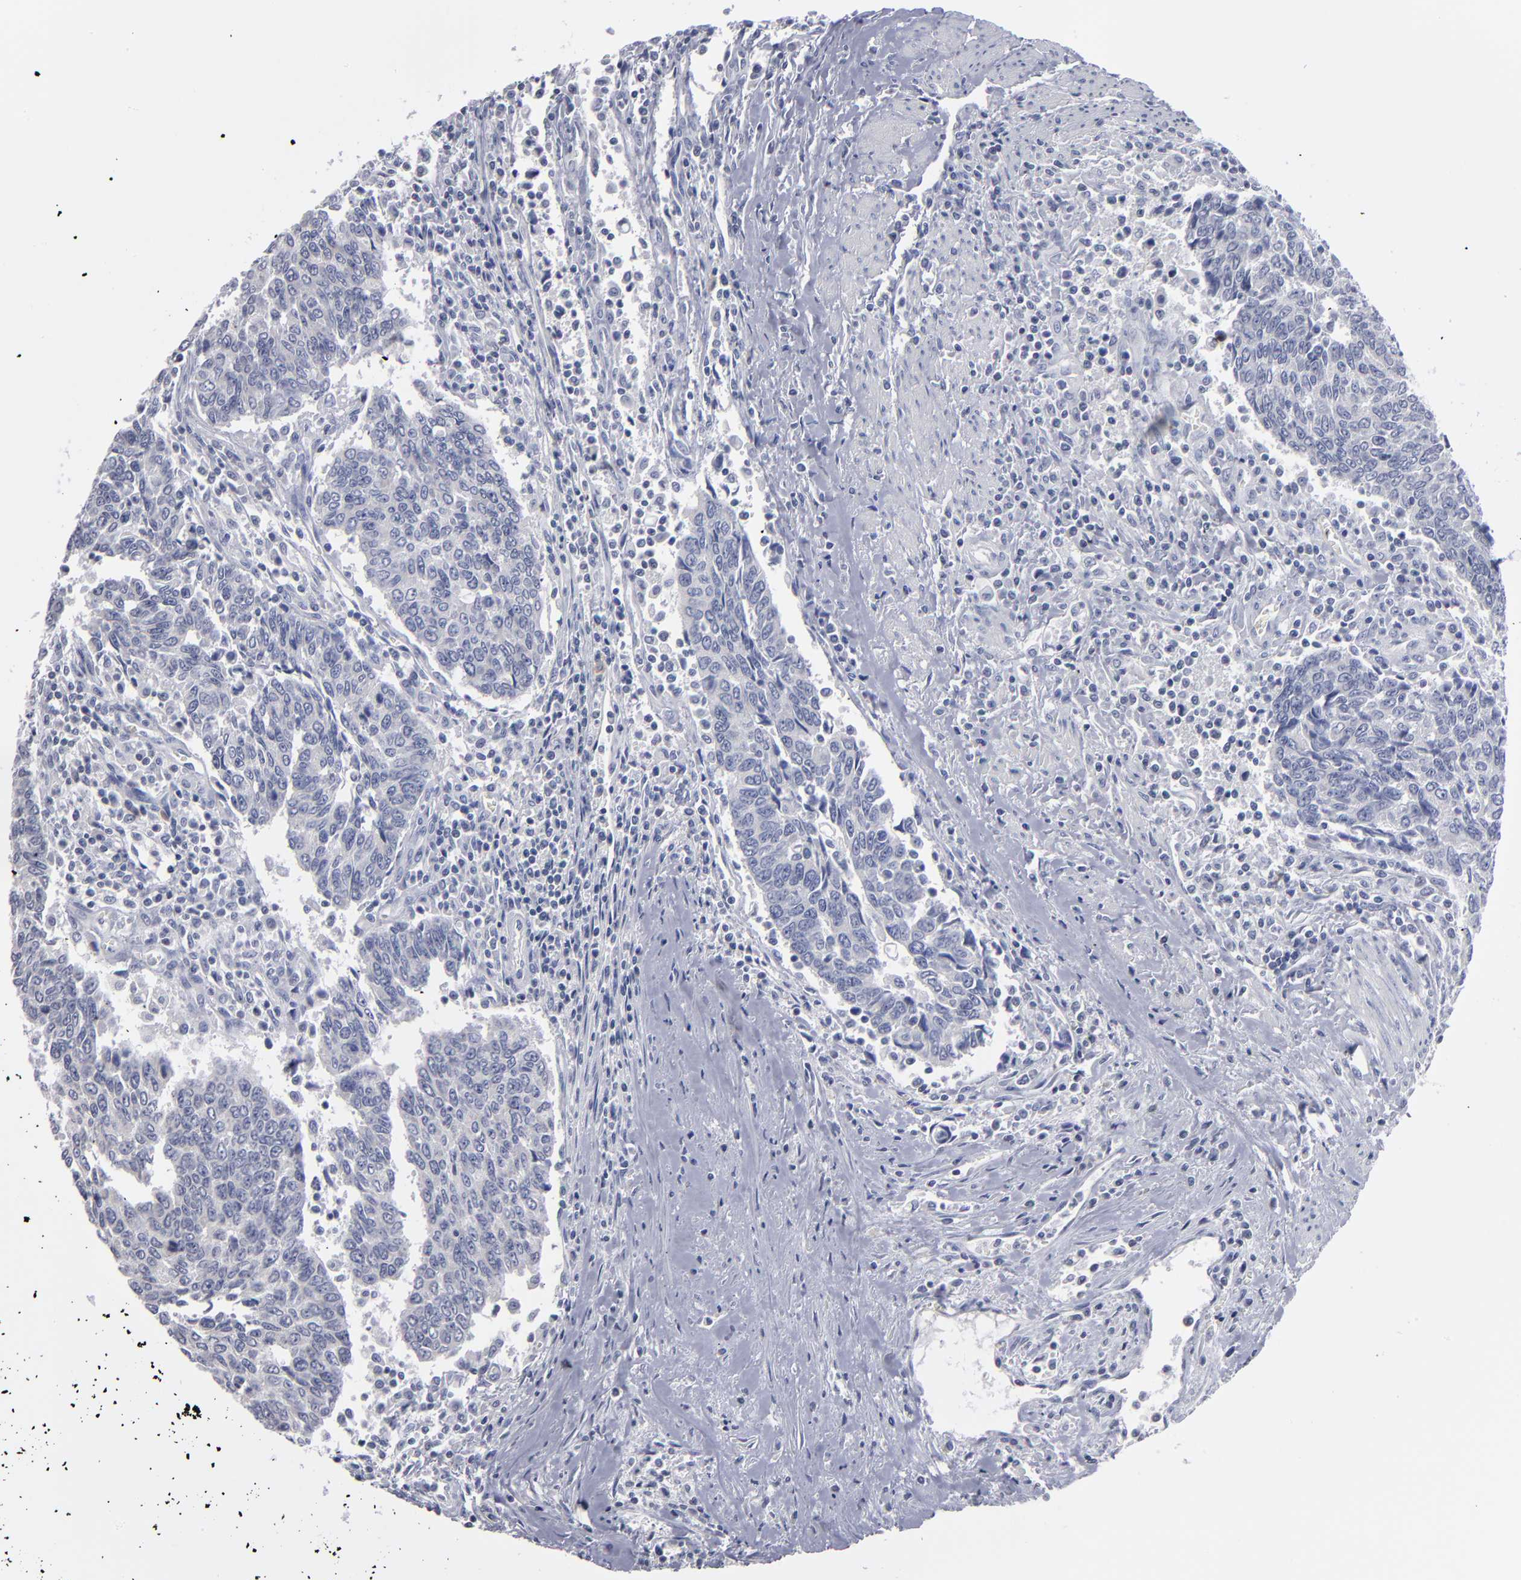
{"staining": {"intensity": "negative", "quantity": "none", "location": "none"}, "tissue": "urothelial cancer", "cell_type": "Tumor cells", "image_type": "cancer", "snomed": [{"axis": "morphology", "description": "Urothelial carcinoma, High grade"}, {"axis": "topography", "description": "Urinary bladder"}], "caption": "Tumor cells are negative for brown protein staining in urothelial cancer.", "gene": "RPH3A", "patient": {"sex": "male", "age": 86}}